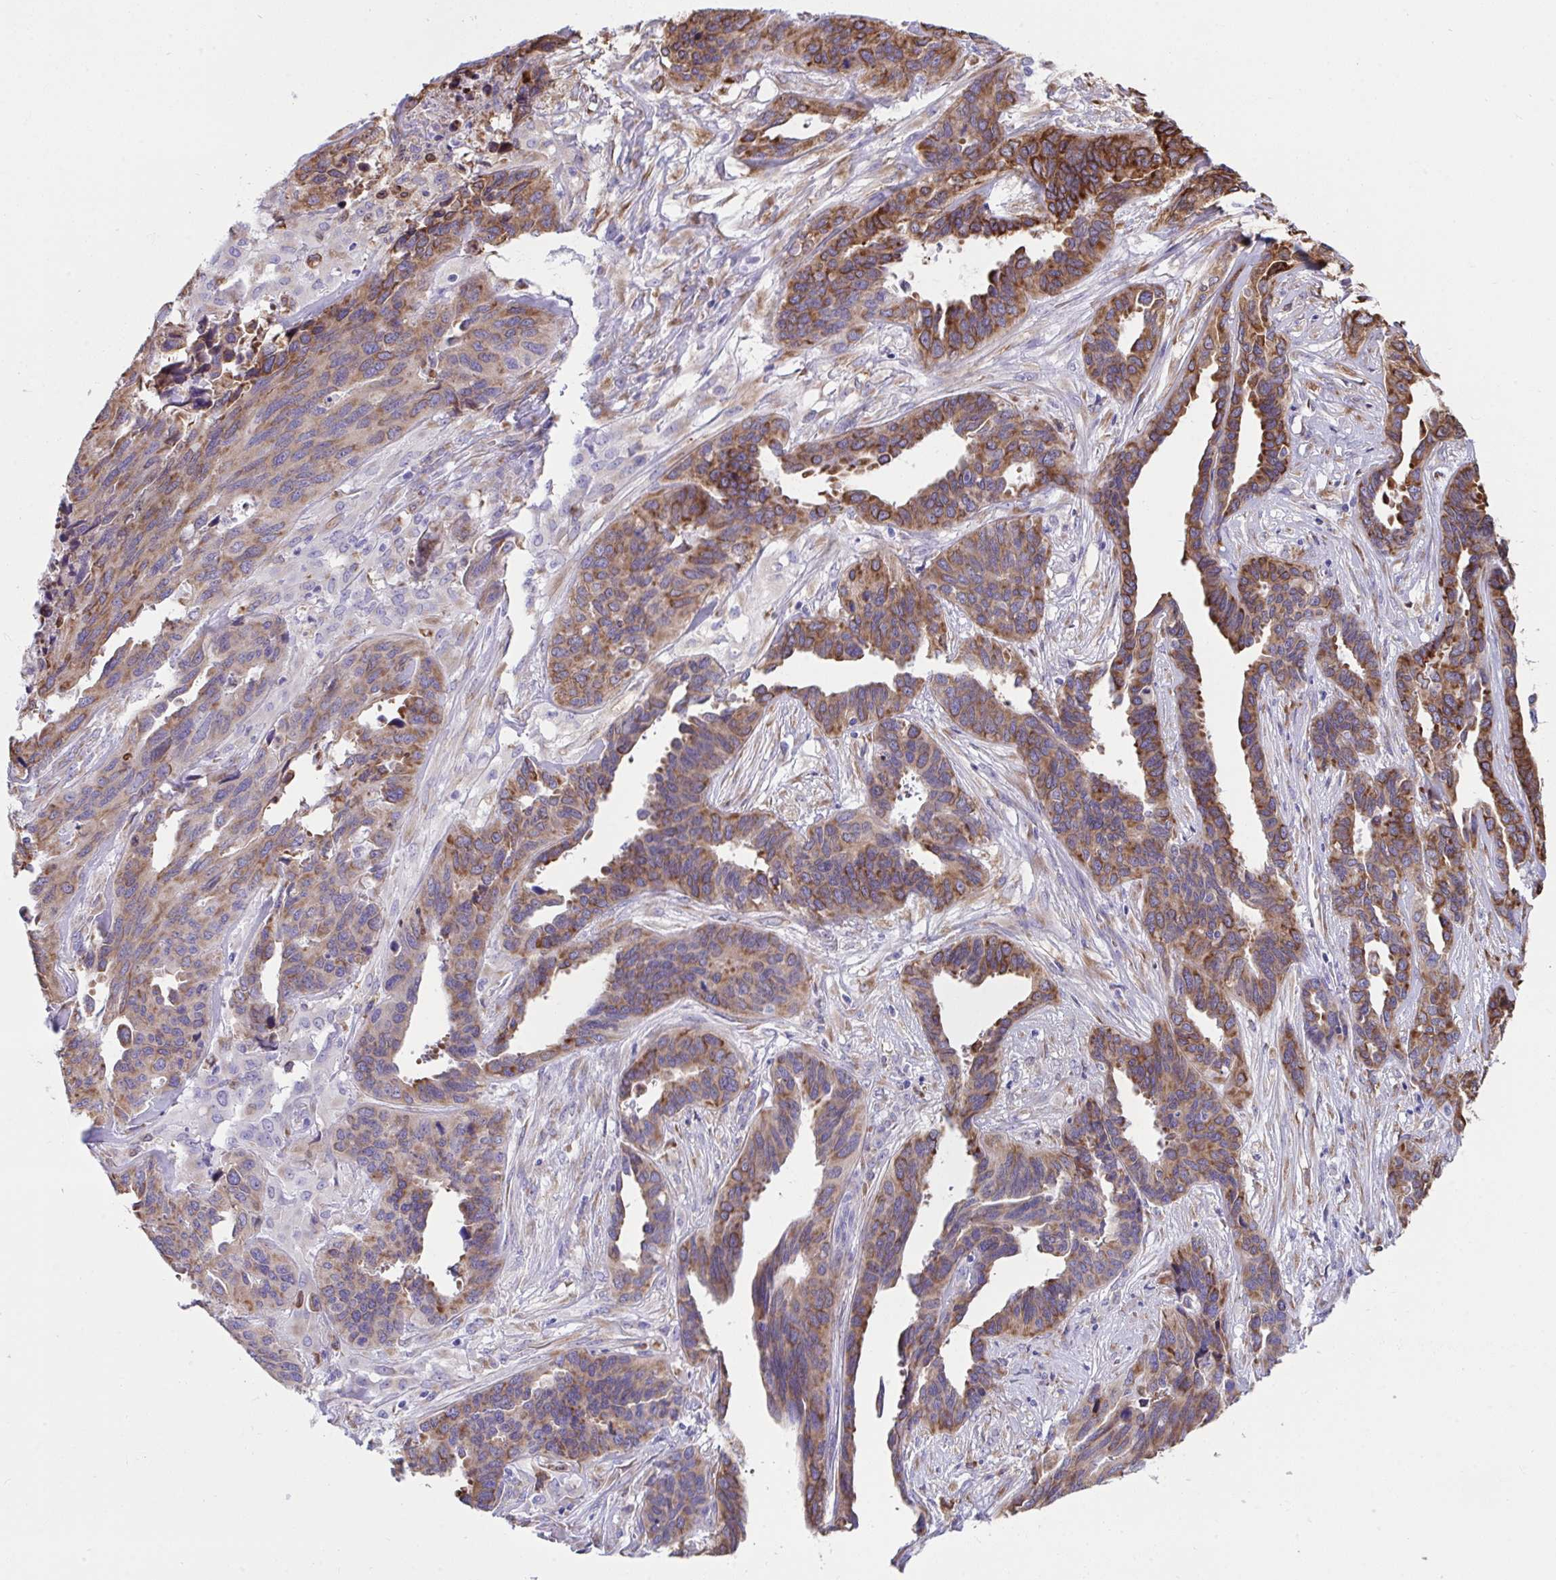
{"staining": {"intensity": "moderate", "quantity": ">75%", "location": "cytoplasmic/membranous"}, "tissue": "ovarian cancer", "cell_type": "Tumor cells", "image_type": "cancer", "snomed": [{"axis": "morphology", "description": "Cystadenocarcinoma, serous, NOS"}, {"axis": "topography", "description": "Ovary"}], "caption": "This histopathology image reveals immunohistochemistry staining of human ovarian cancer (serous cystadenocarcinoma), with medium moderate cytoplasmic/membranous positivity in approximately >75% of tumor cells.", "gene": "ASPH", "patient": {"sex": "female", "age": 64}}